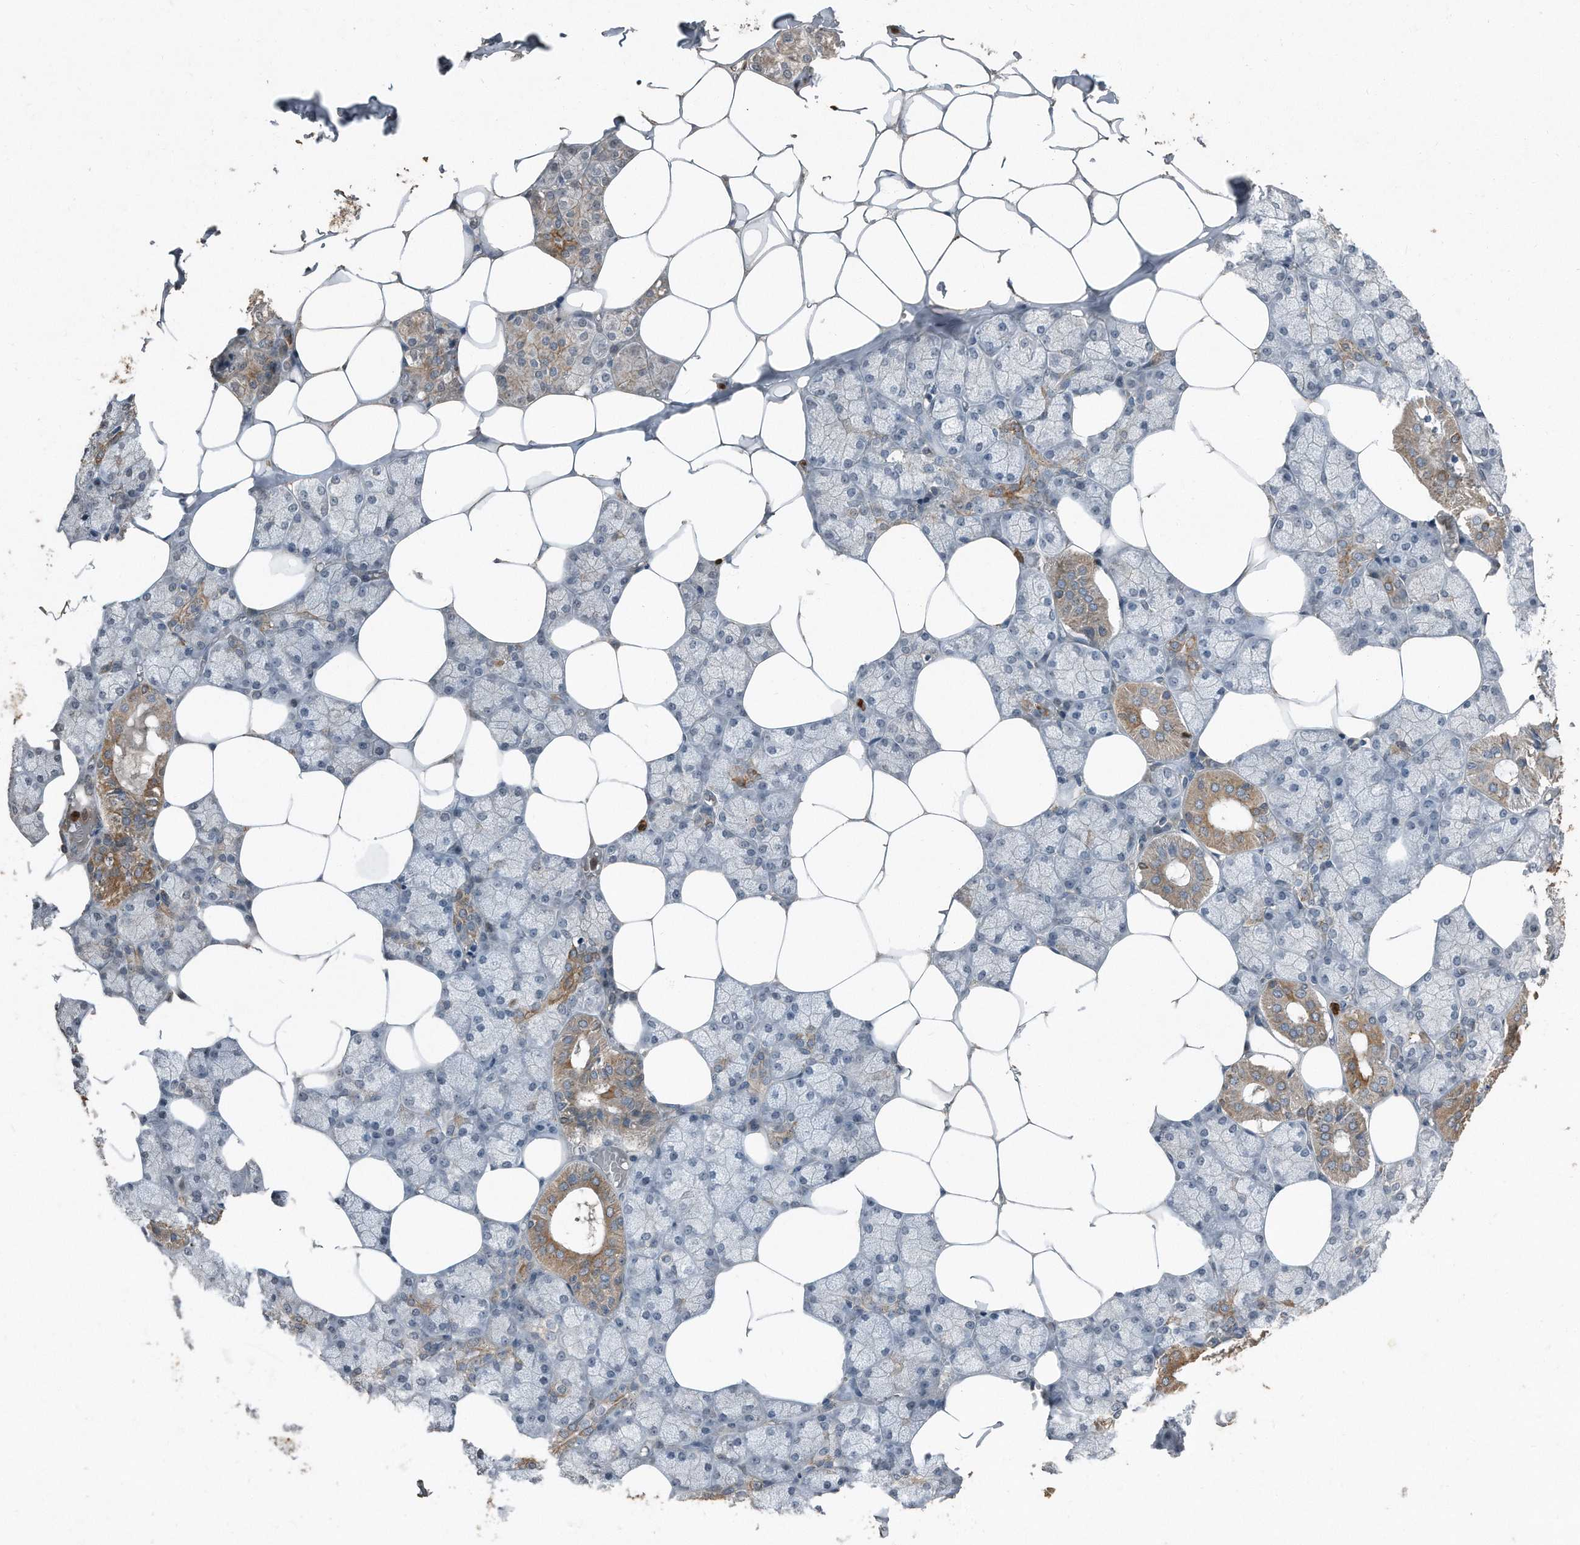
{"staining": {"intensity": "moderate", "quantity": "<25%", "location": "cytoplasmic/membranous"}, "tissue": "salivary gland", "cell_type": "Glandular cells", "image_type": "normal", "snomed": [{"axis": "morphology", "description": "Normal tissue, NOS"}, {"axis": "topography", "description": "Salivary gland"}], "caption": "This micrograph exhibits immunohistochemistry (IHC) staining of benign human salivary gland, with low moderate cytoplasmic/membranous expression in about <25% of glandular cells.", "gene": "C9", "patient": {"sex": "male", "age": 62}}